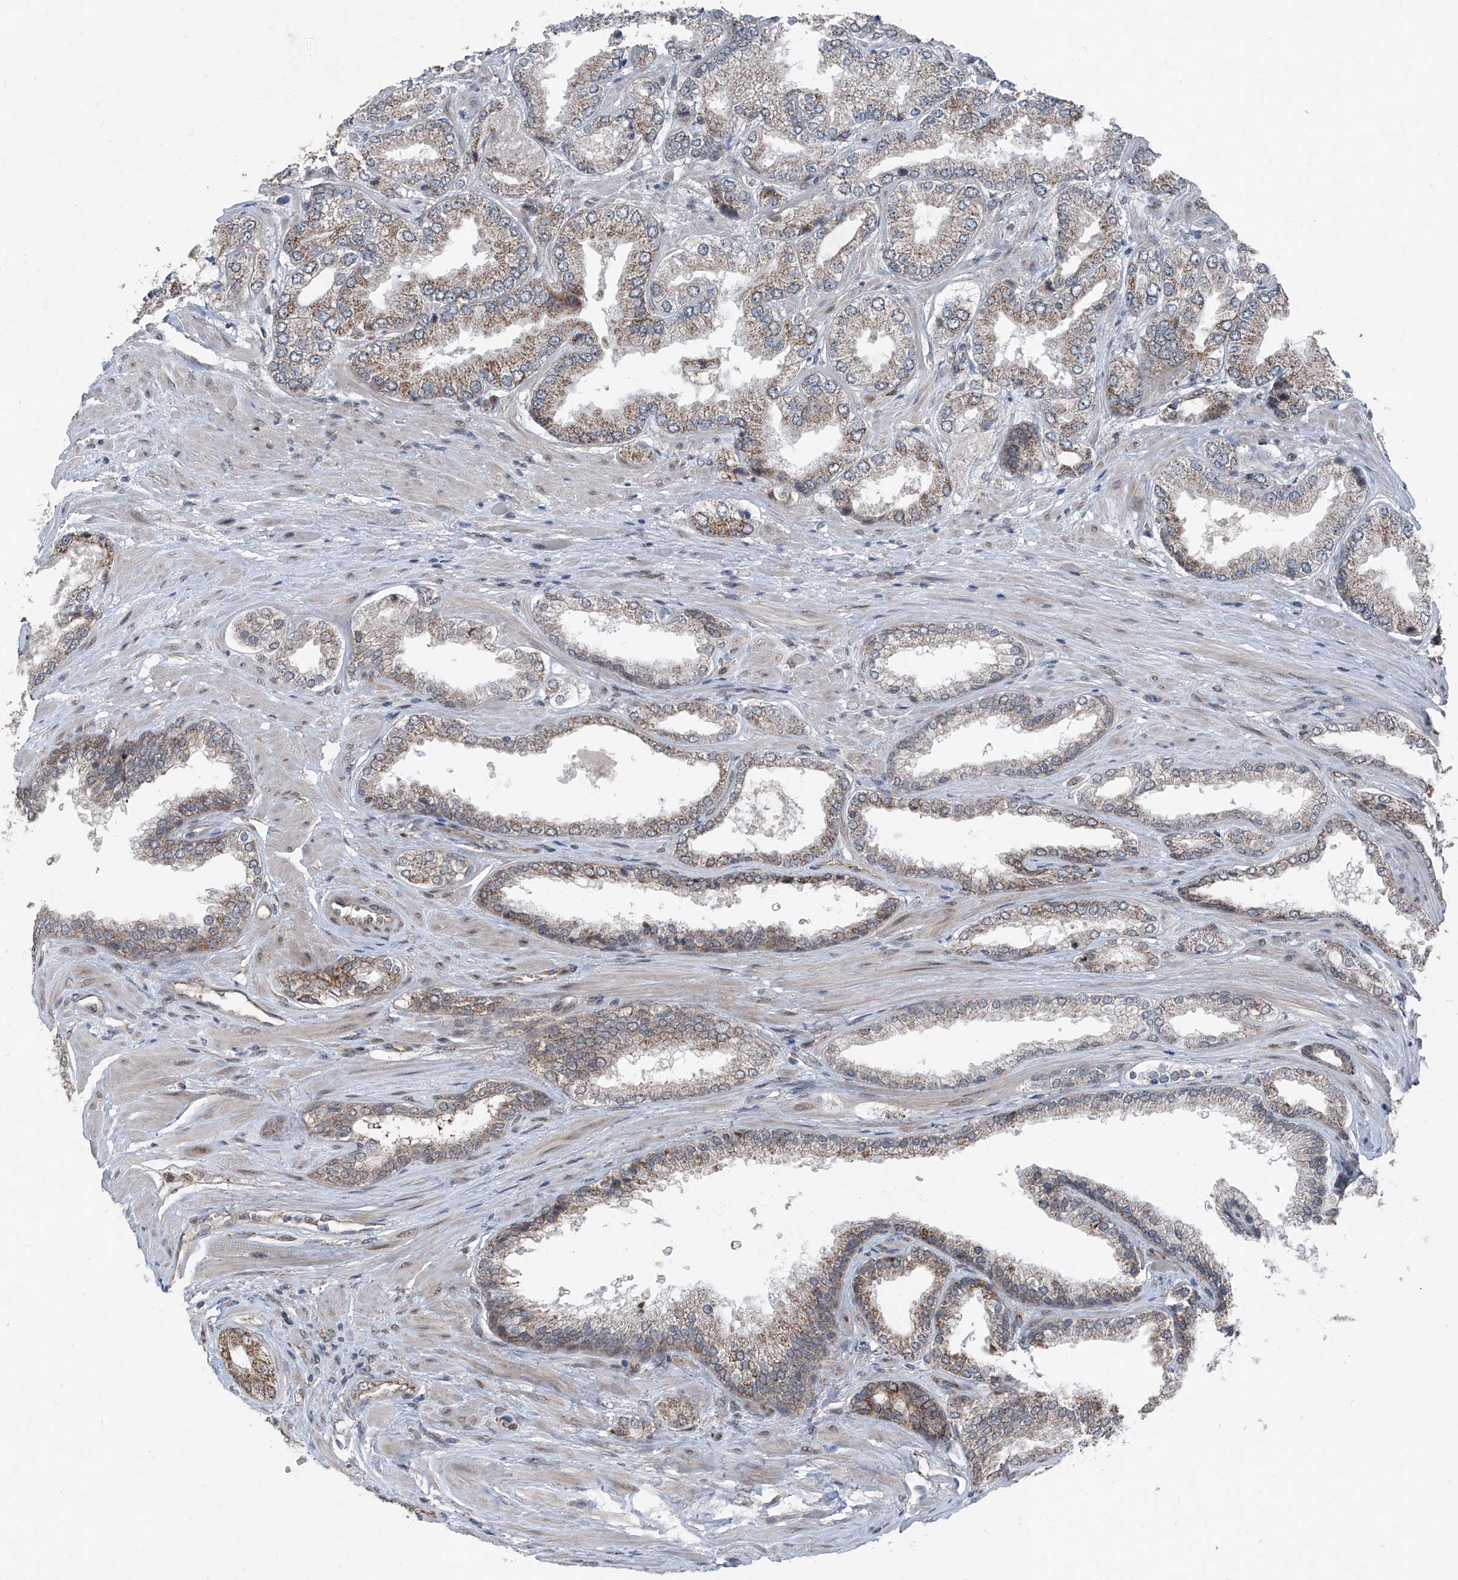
{"staining": {"intensity": "weak", "quantity": ">75%", "location": "cytoplasmic/membranous"}, "tissue": "prostate cancer", "cell_type": "Tumor cells", "image_type": "cancer", "snomed": [{"axis": "morphology", "description": "Adenocarcinoma, Low grade"}, {"axis": "topography", "description": "Prostate"}], "caption": "DAB immunohistochemical staining of prostate cancer (adenocarcinoma (low-grade)) exhibits weak cytoplasmic/membranous protein positivity in approximately >75% of tumor cells. (brown staining indicates protein expression, while blue staining denotes nuclei).", "gene": "COA7", "patient": {"sex": "male", "age": 62}}